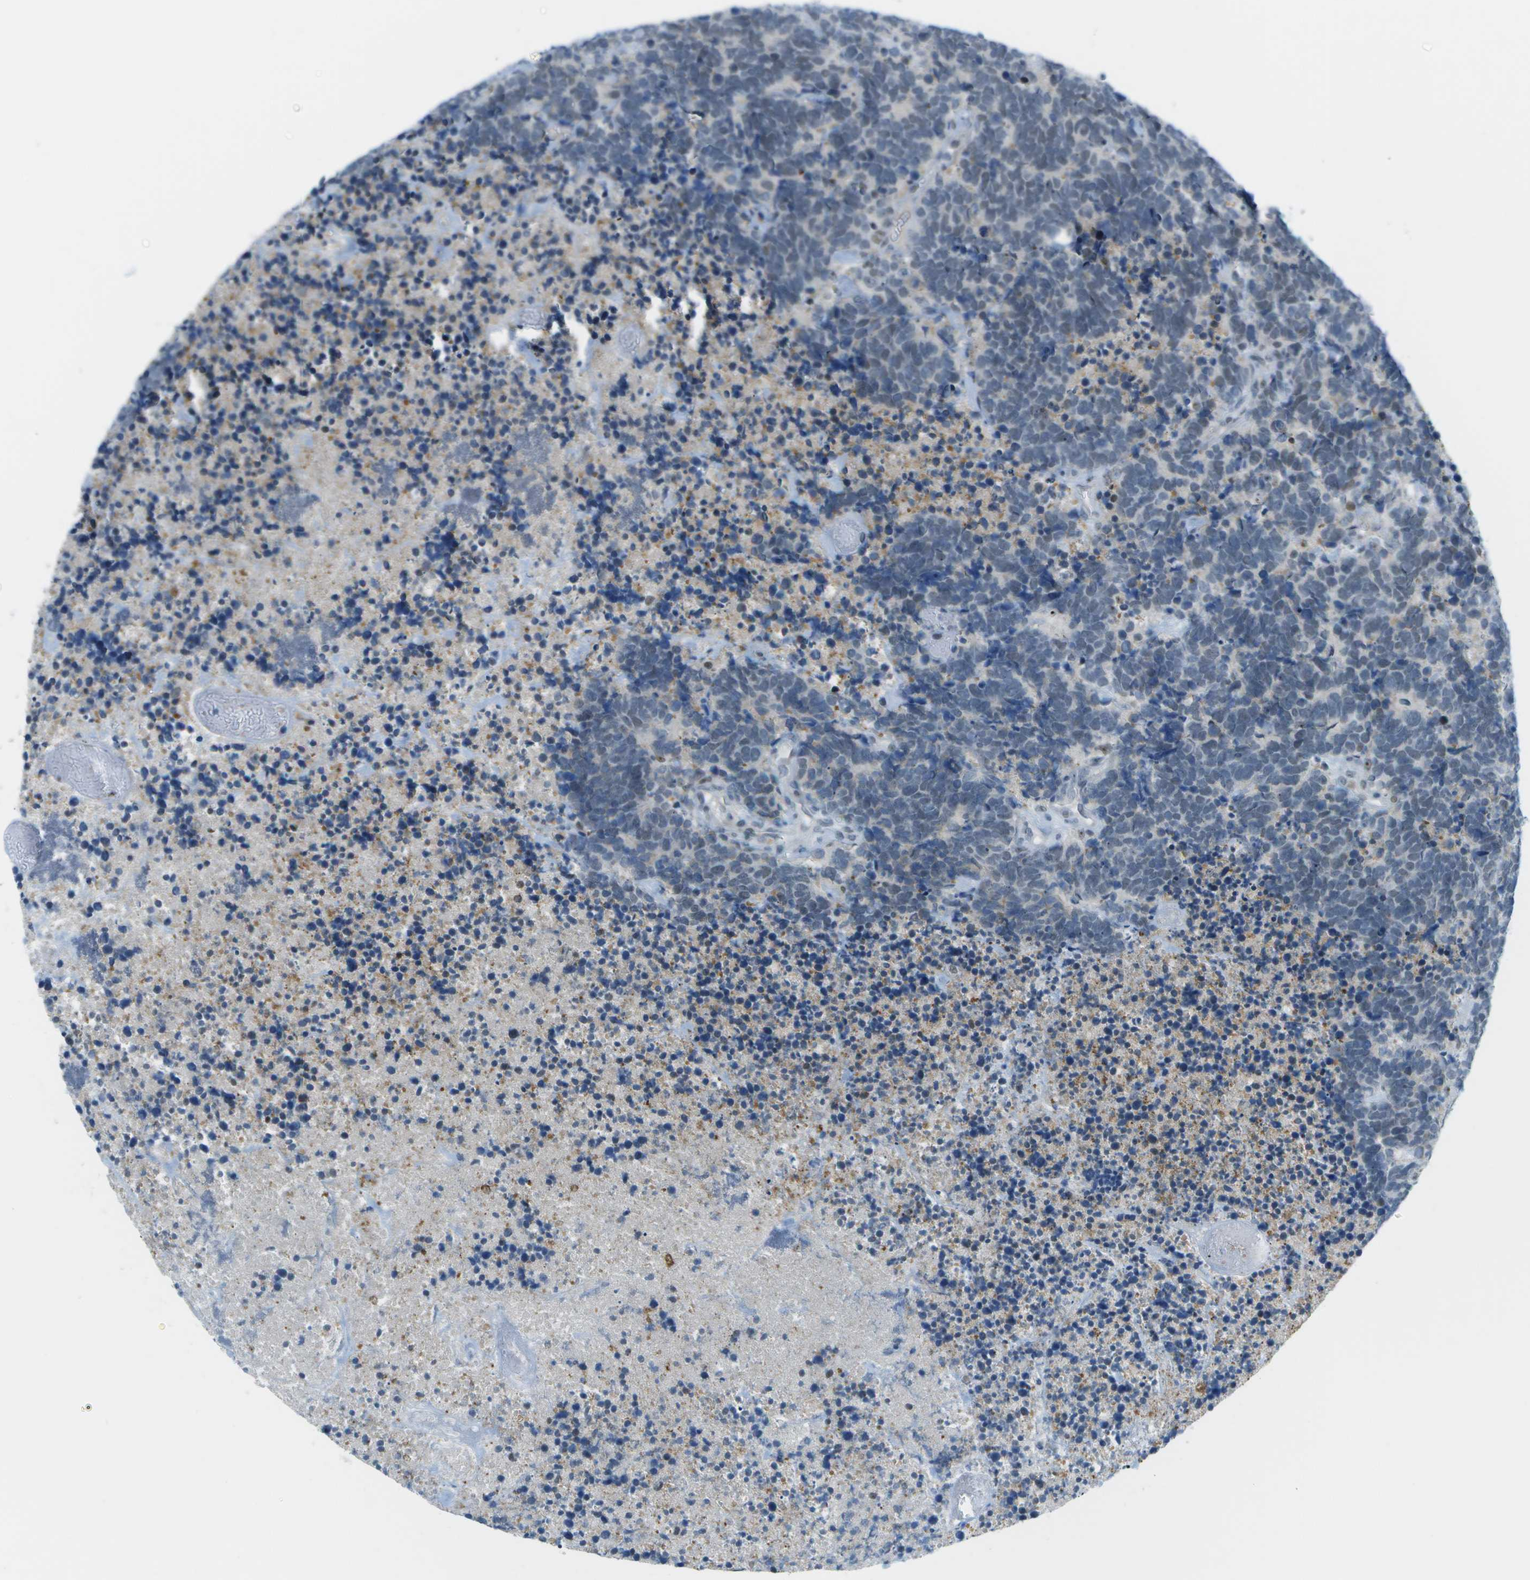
{"staining": {"intensity": "weak", "quantity": "<25%", "location": "nuclear"}, "tissue": "carcinoid", "cell_type": "Tumor cells", "image_type": "cancer", "snomed": [{"axis": "morphology", "description": "Carcinoma, NOS"}, {"axis": "morphology", "description": "Carcinoid, malignant, NOS"}, {"axis": "topography", "description": "Urinary bladder"}], "caption": "Immunohistochemistry (IHC) image of neoplastic tissue: carcinoid stained with DAB (3,3'-diaminobenzidine) reveals no significant protein positivity in tumor cells. Brightfield microscopy of IHC stained with DAB (brown) and hematoxylin (blue), captured at high magnification.", "gene": "PITHD1", "patient": {"sex": "male", "age": 57}}